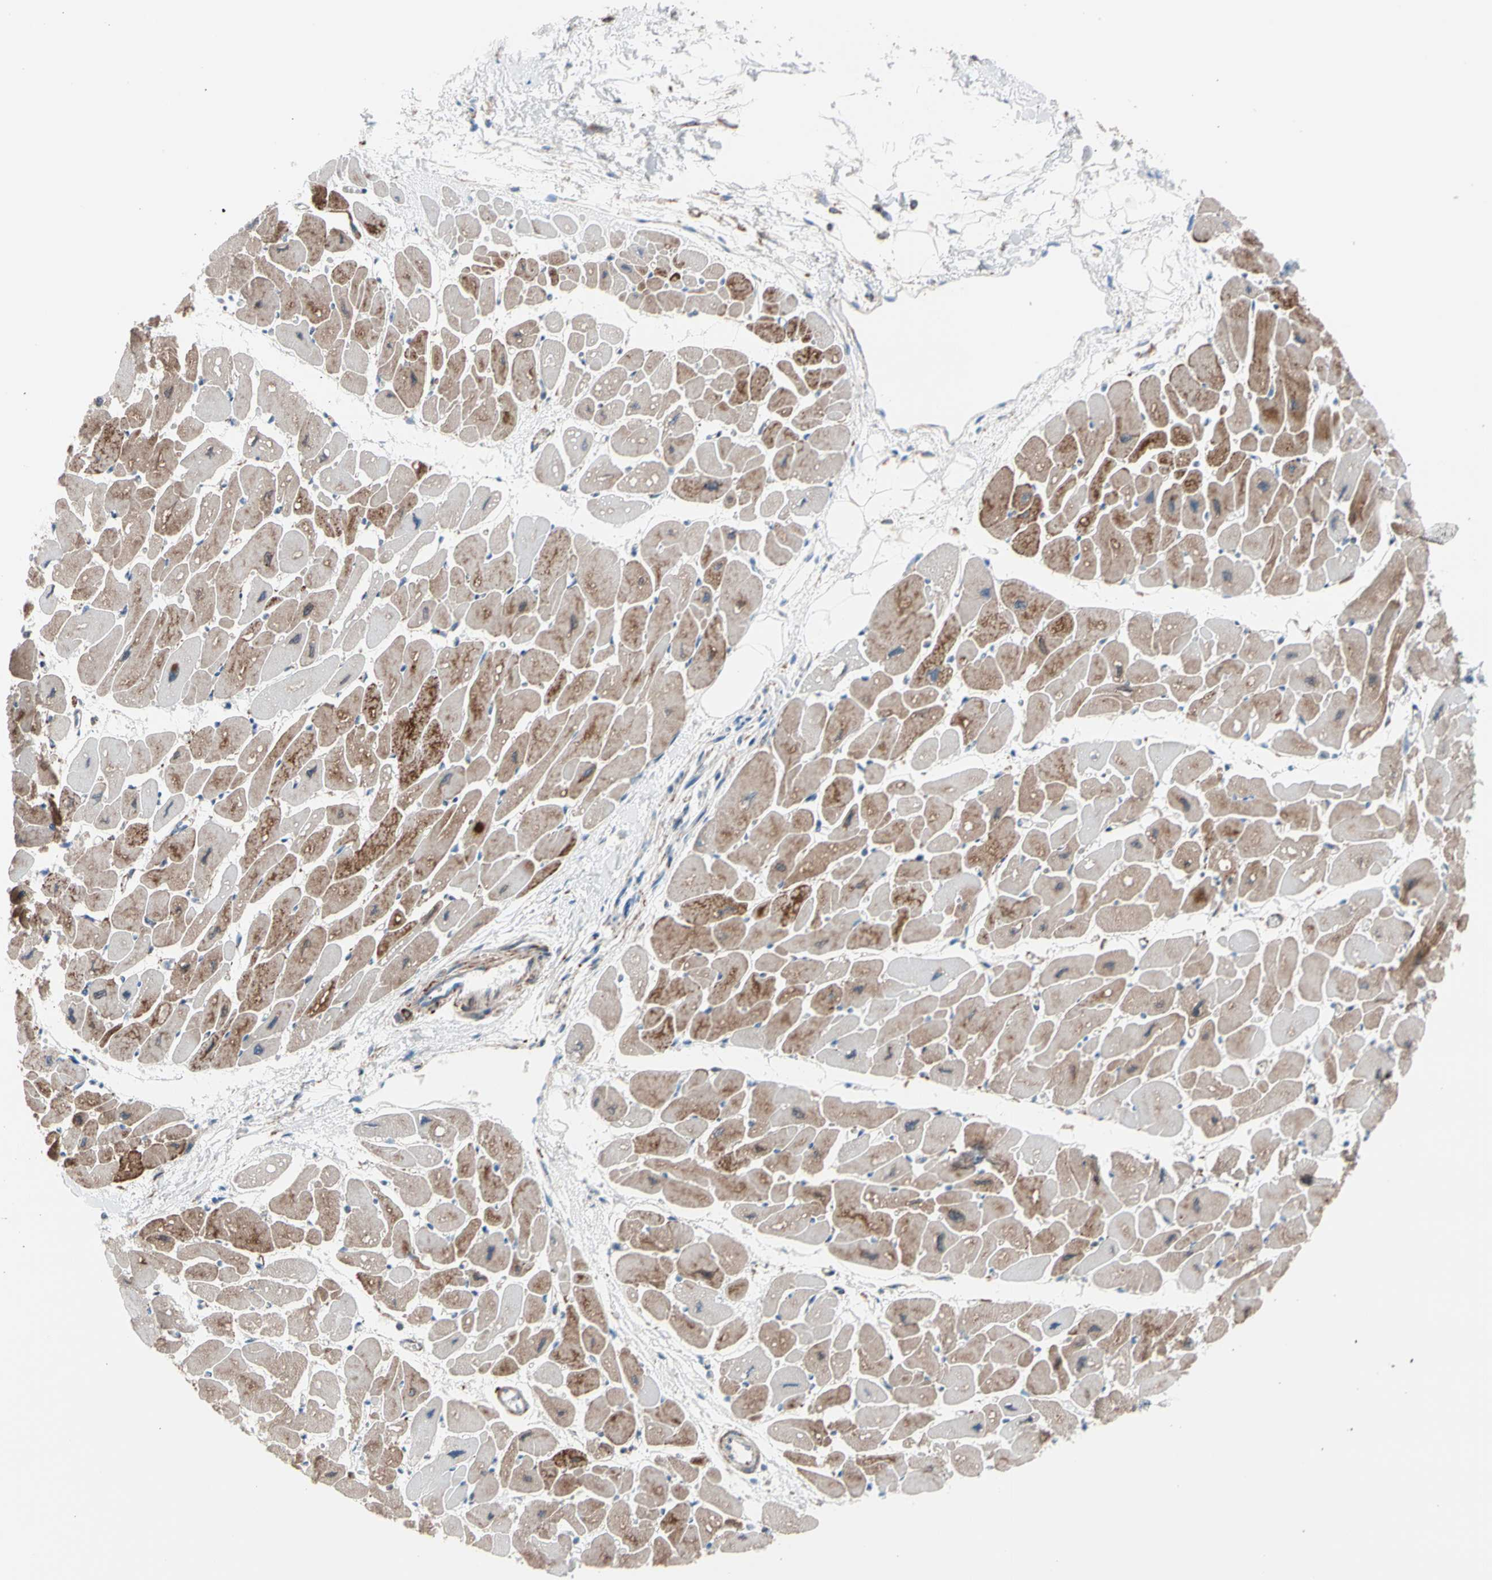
{"staining": {"intensity": "moderate", "quantity": ">75%", "location": "cytoplasmic/membranous"}, "tissue": "heart muscle", "cell_type": "Cardiomyocytes", "image_type": "normal", "snomed": [{"axis": "morphology", "description": "Normal tissue, NOS"}, {"axis": "topography", "description": "Heart"}], "caption": "The photomicrograph shows immunohistochemical staining of benign heart muscle. There is moderate cytoplasmic/membranous staining is seen in approximately >75% of cardiomyocytes.", "gene": "HK1", "patient": {"sex": "female", "age": 54}}